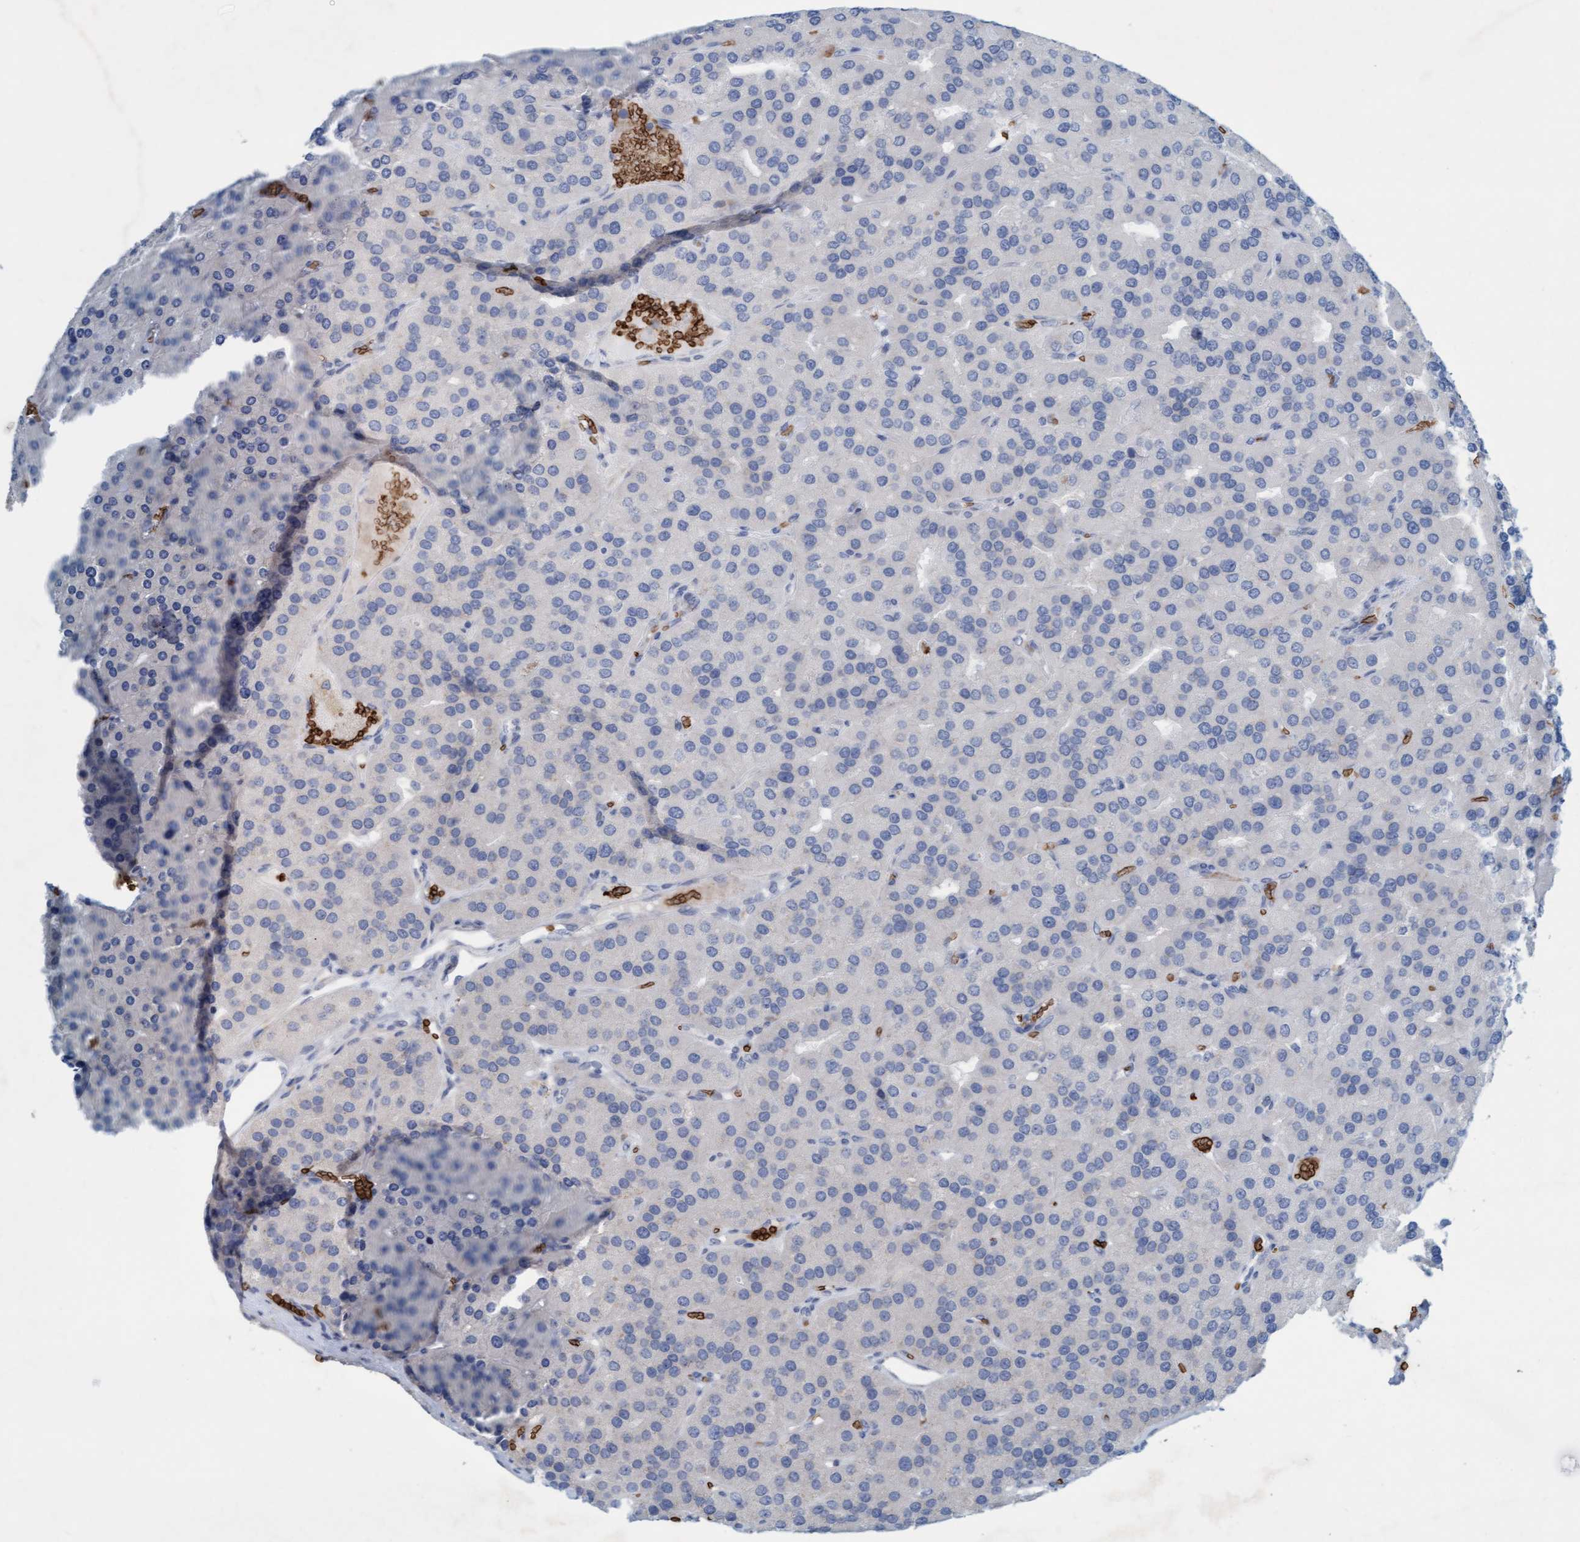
{"staining": {"intensity": "negative", "quantity": "none", "location": "none"}, "tissue": "parathyroid gland", "cell_type": "Glandular cells", "image_type": "normal", "snomed": [{"axis": "morphology", "description": "Normal tissue, NOS"}, {"axis": "morphology", "description": "Adenoma, NOS"}, {"axis": "topography", "description": "Parathyroid gland"}], "caption": "Glandular cells show no significant positivity in normal parathyroid gland. (Brightfield microscopy of DAB (3,3'-diaminobenzidine) immunohistochemistry (IHC) at high magnification).", "gene": "SPEM2", "patient": {"sex": "female", "age": 86}}